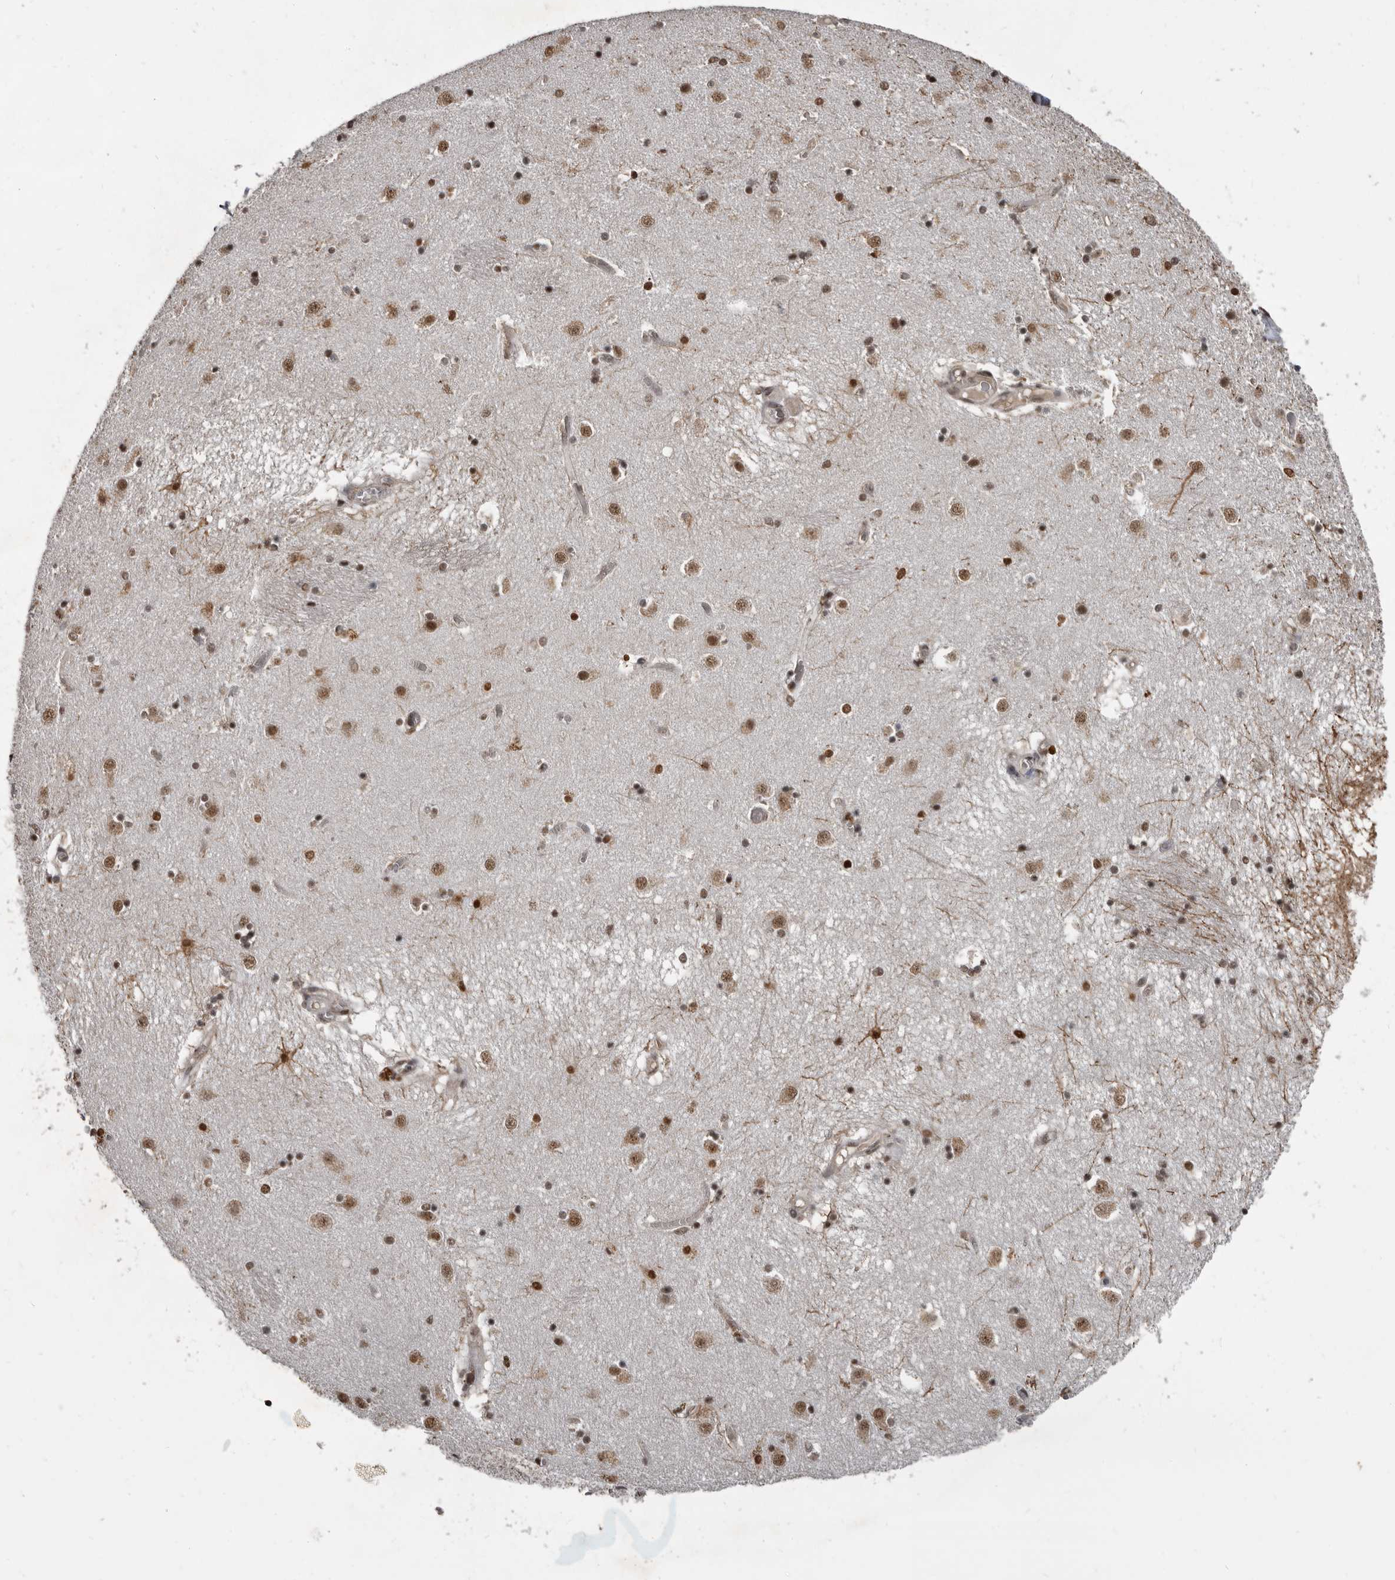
{"staining": {"intensity": "strong", "quantity": ">75%", "location": "nuclear"}, "tissue": "caudate", "cell_type": "Glial cells", "image_type": "normal", "snomed": [{"axis": "morphology", "description": "Normal tissue, NOS"}, {"axis": "topography", "description": "Lateral ventricle wall"}], "caption": "Strong nuclear protein staining is appreciated in about >75% of glial cells in caudate.", "gene": "CHD1L", "patient": {"sex": "male", "age": 70}}